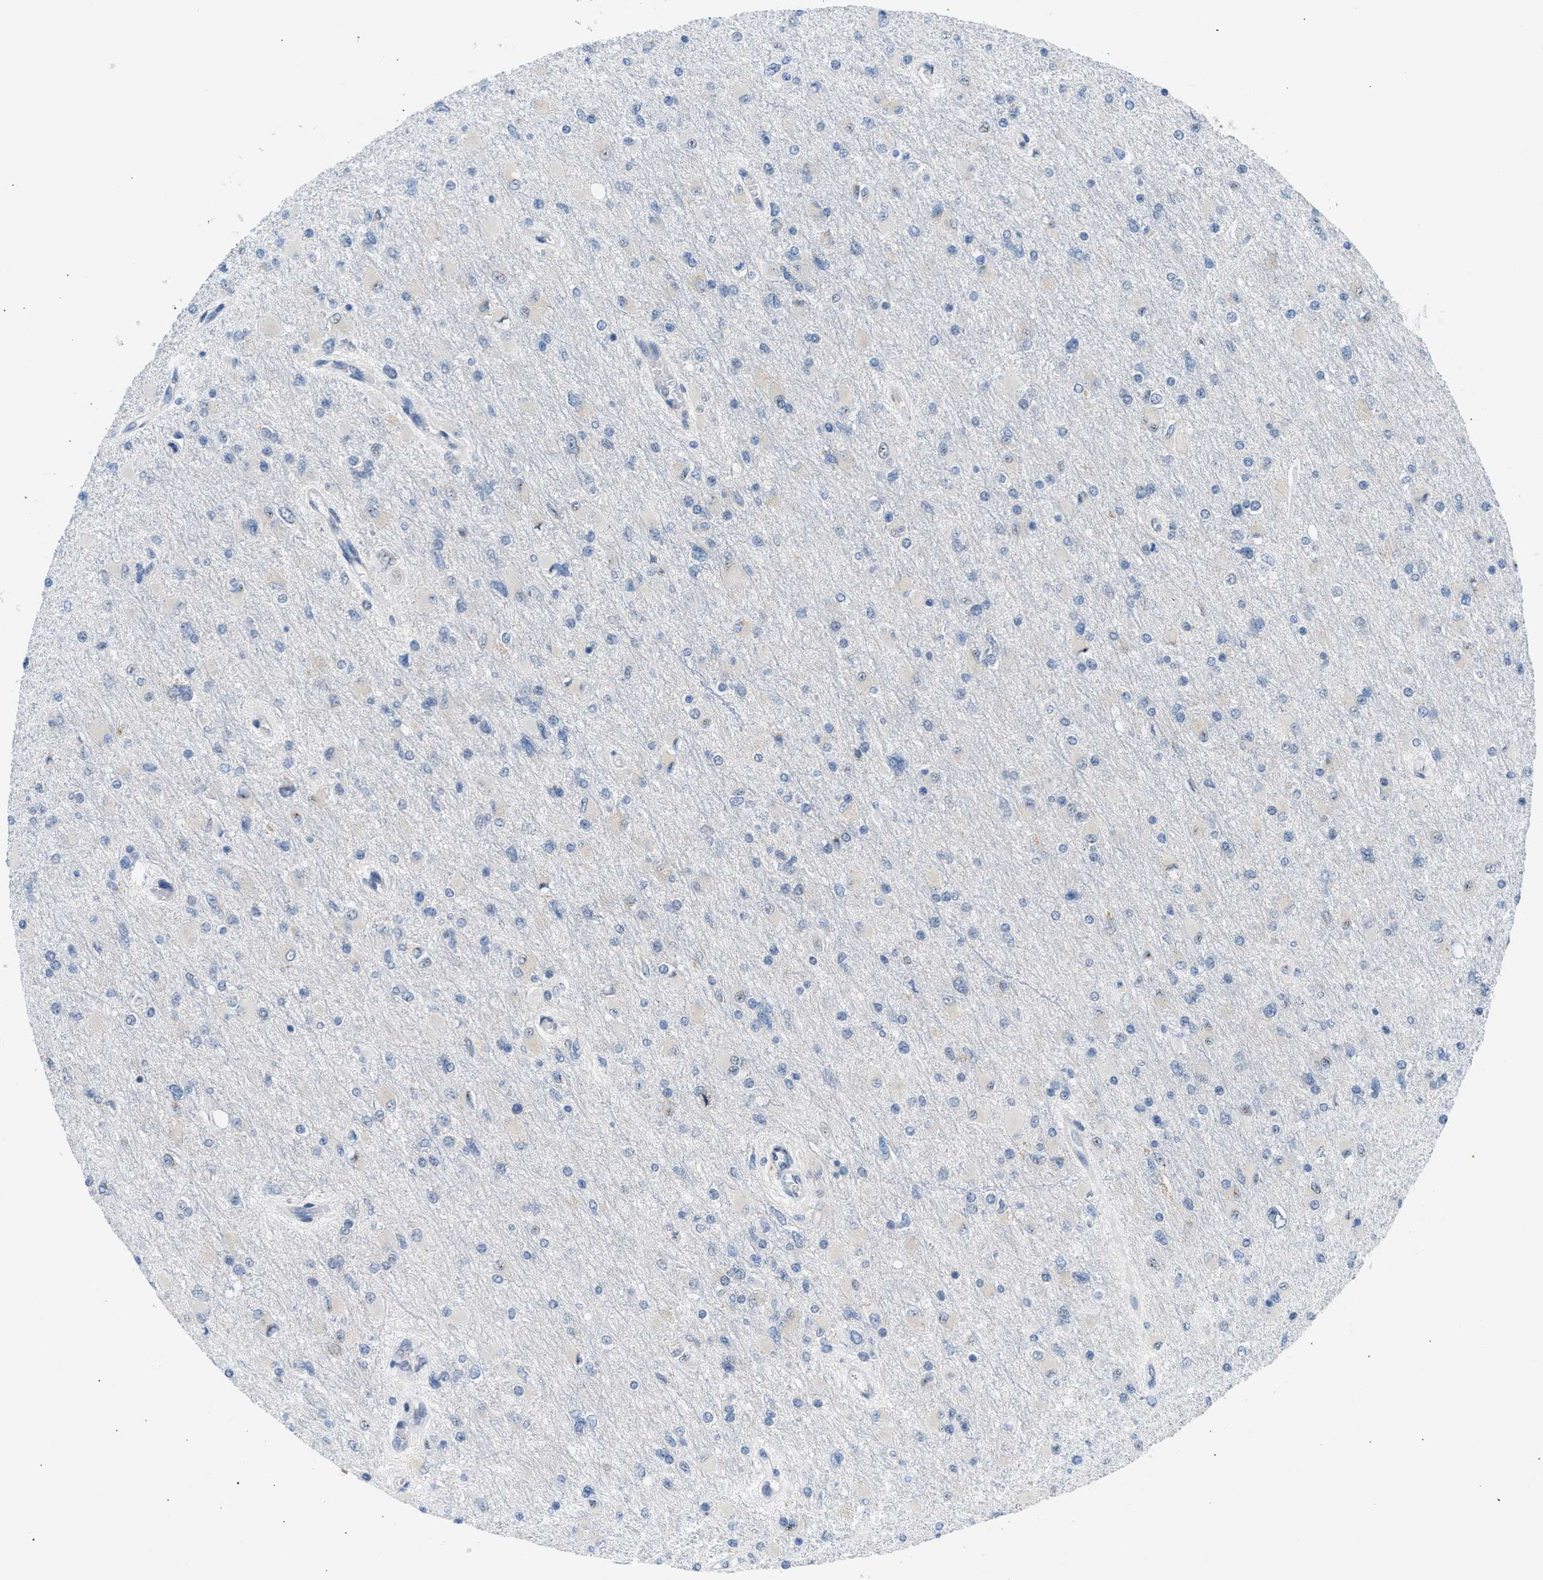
{"staining": {"intensity": "negative", "quantity": "none", "location": "none"}, "tissue": "glioma", "cell_type": "Tumor cells", "image_type": "cancer", "snomed": [{"axis": "morphology", "description": "Glioma, malignant, High grade"}, {"axis": "topography", "description": "Cerebral cortex"}], "caption": "The histopathology image reveals no significant staining in tumor cells of glioma.", "gene": "KCNC2", "patient": {"sex": "female", "age": 36}}